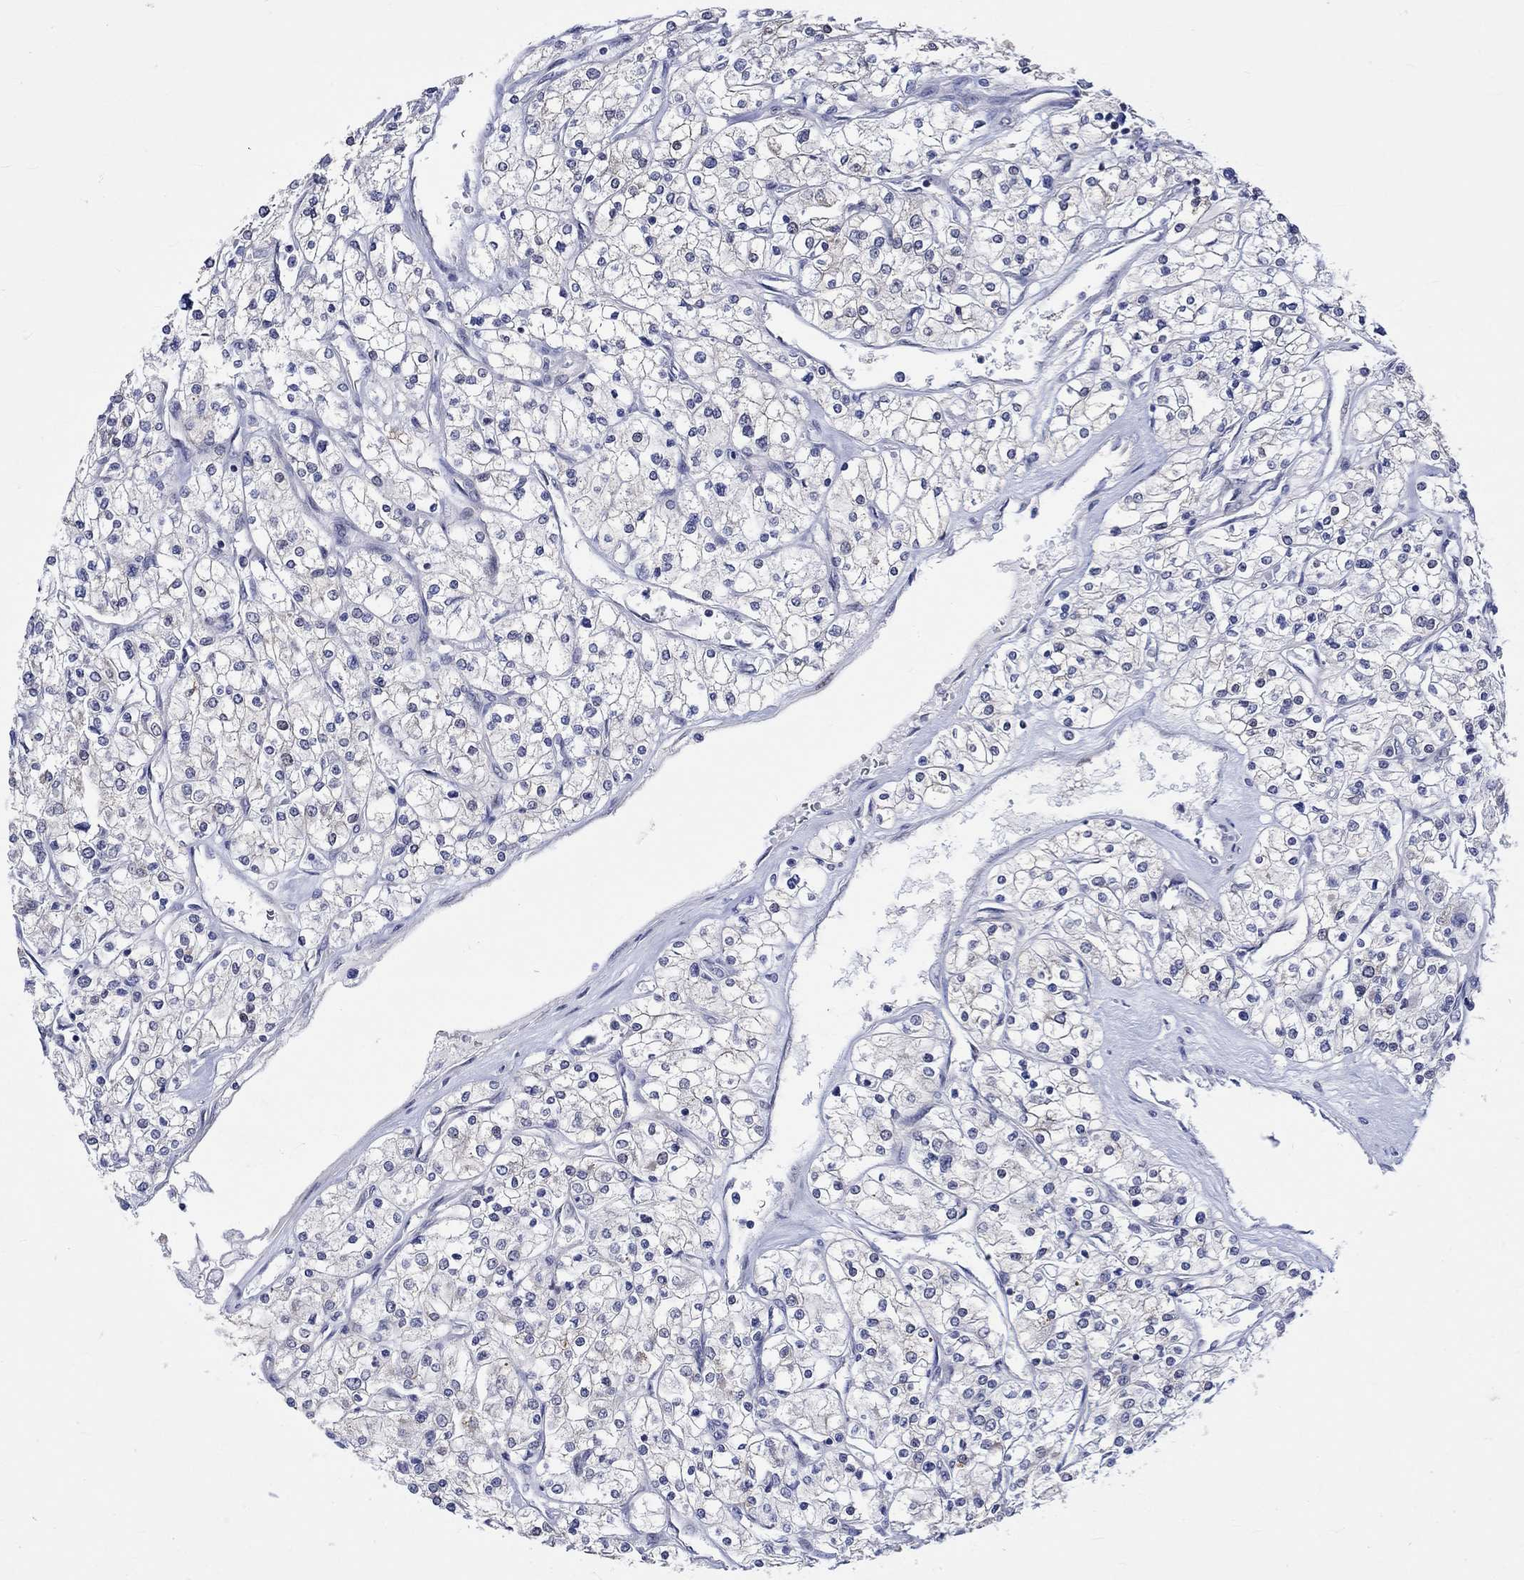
{"staining": {"intensity": "negative", "quantity": "none", "location": "none"}, "tissue": "renal cancer", "cell_type": "Tumor cells", "image_type": "cancer", "snomed": [{"axis": "morphology", "description": "Adenocarcinoma, NOS"}, {"axis": "topography", "description": "Kidney"}], "caption": "Immunohistochemistry (IHC) micrograph of renal cancer stained for a protein (brown), which reveals no staining in tumor cells. (DAB (3,3'-diaminobenzidine) immunohistochemistry (IHC), high magnification).", "gene": "E2F8", "patient": {"sex": "male", "age": 80}}